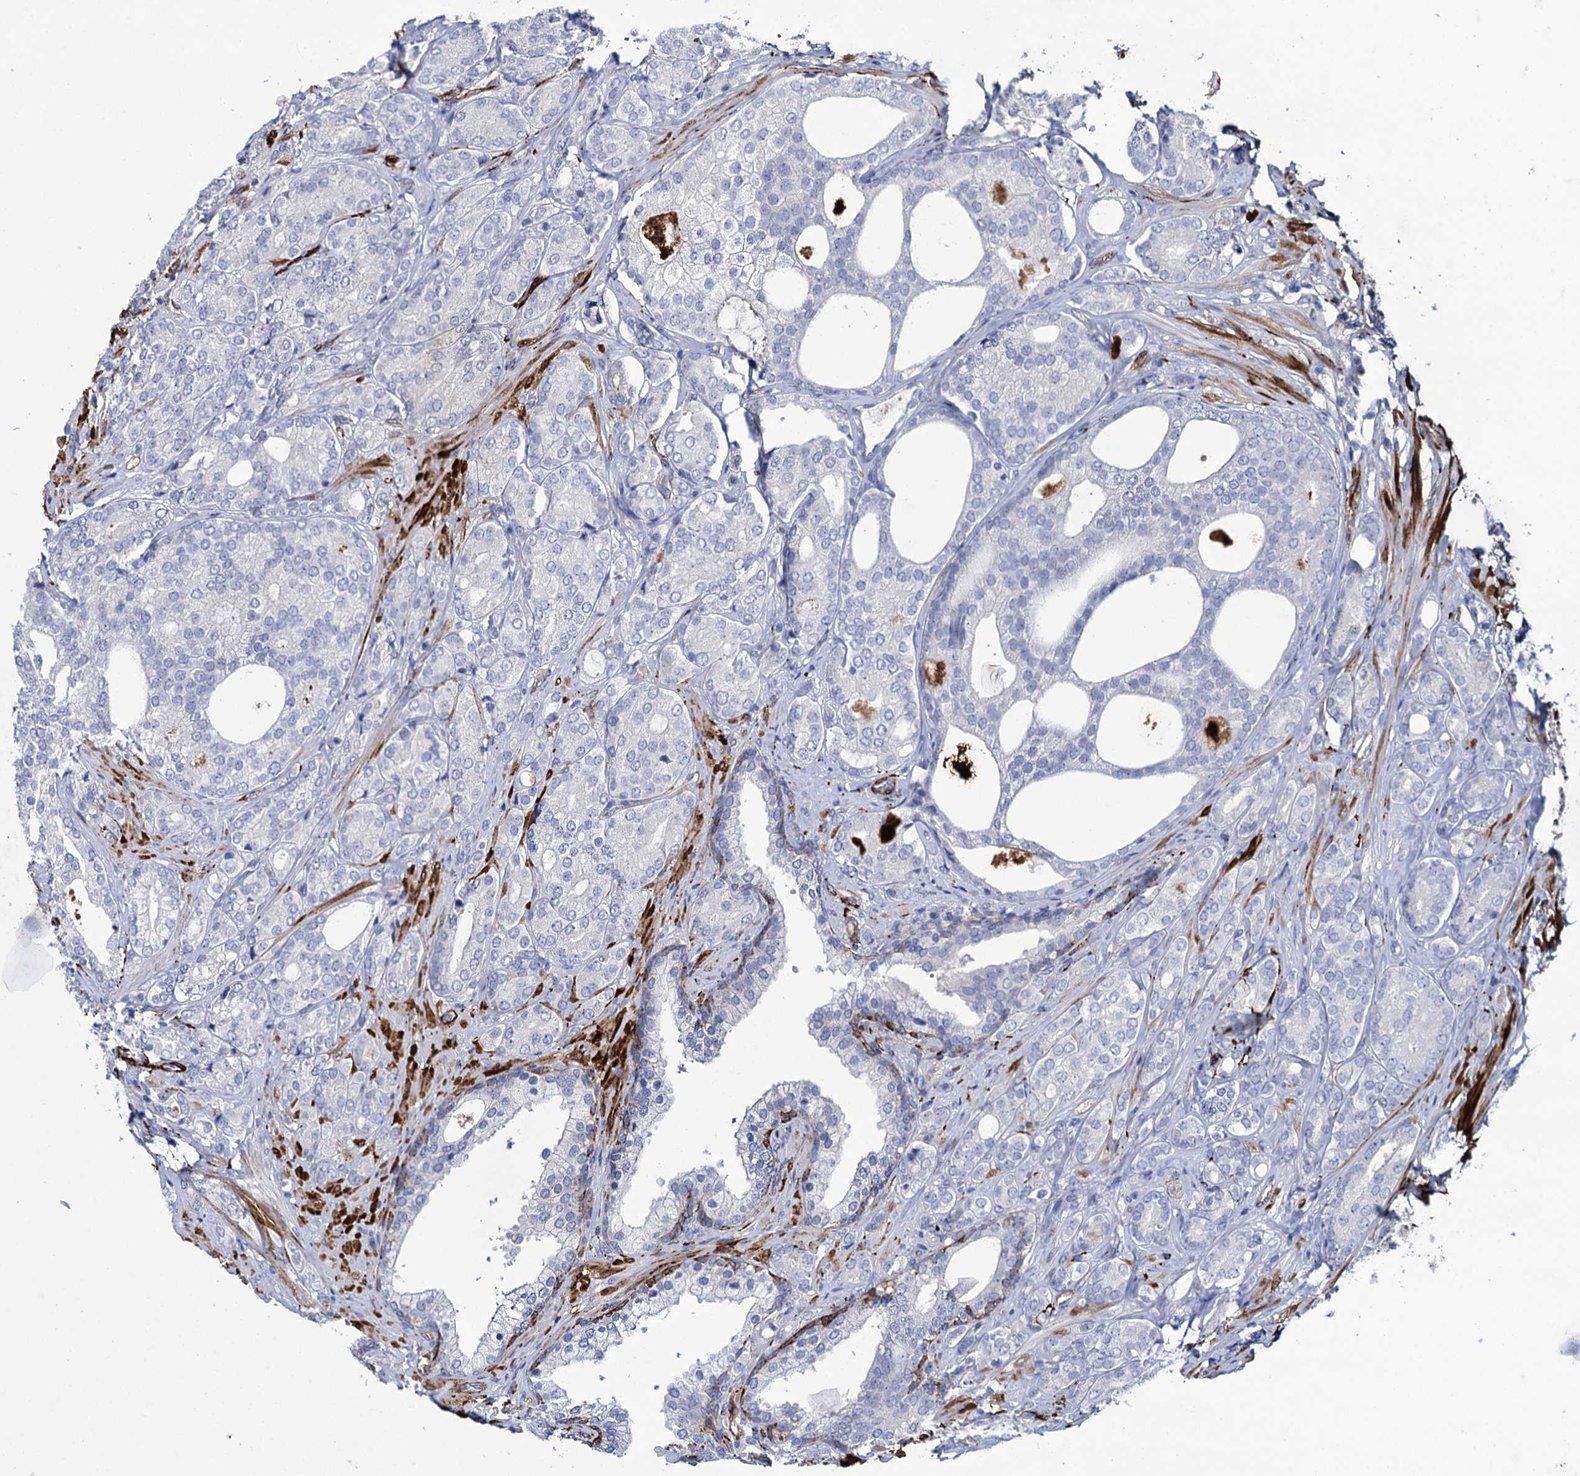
{"staining": {"intensity": "negative", "quantity": "none", "location": "none"}, "tissue": "prostate cancer", "cell_type": "Tumor cells", "image_type": "cancer", "snomed": [{"axis": "morphology", "description": "Adenocarcinoma, High grade"}, {"axis": "topography", "description": "Prostate"}], "caption": "Tumor cells are negative for protein expression in human high-grade adenocarcinoma (prostate). (Brightfield microscopy of DAB (3,3'-diaminobenzidine) immunohistochemistry (IHC) at high magnification).", "gene": "SNCG", "patient": {"sex": "male", "age": 60}}